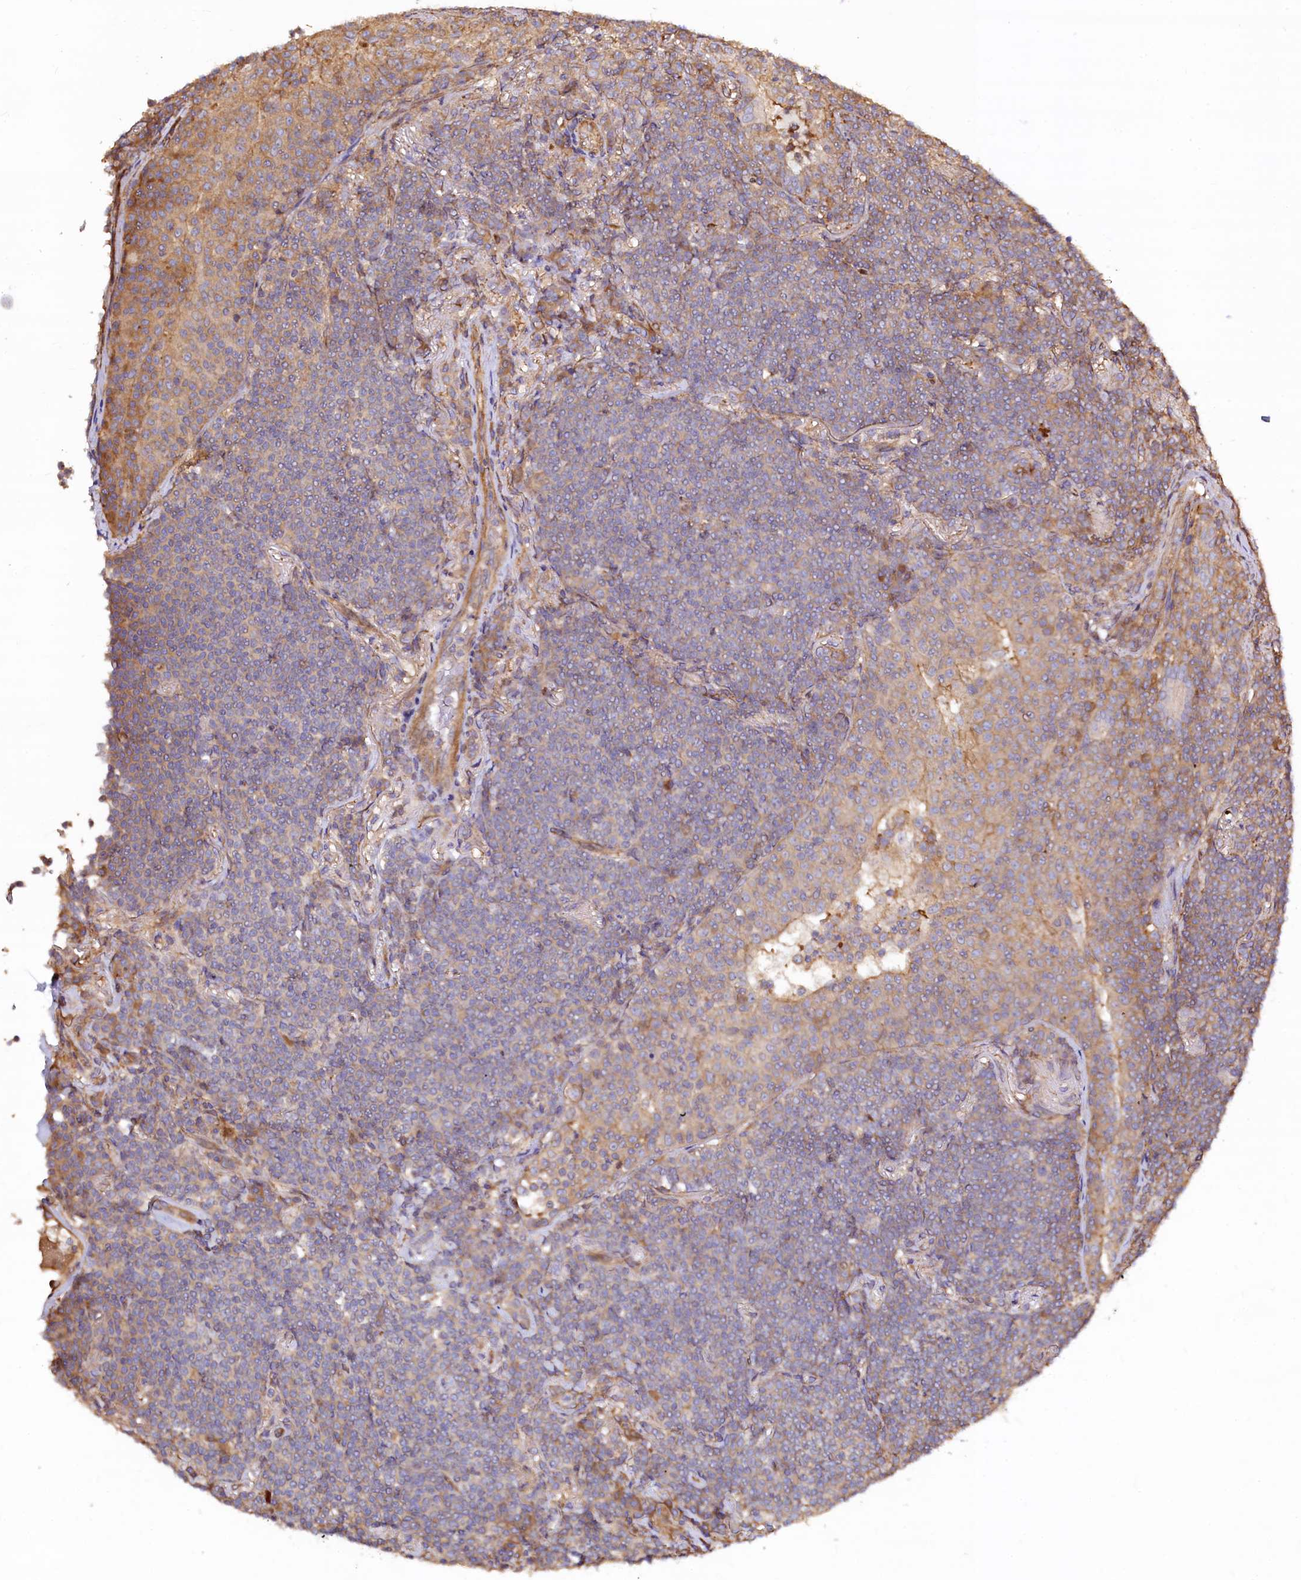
{"staining": {"intensity": "weak", "quantity": "25%-75%", "location": "cytoplasmic/membranous"}, "tissue": "lymphoma", "cell_type": "Tumor cells", "image_type": "cancer", "snomed": [{"axis": "morphology", "description": "Malignant lymphoma, non-Hodgkin's type, Low grade"}, {"axis": "topography", "description": "Lung"}], "caption": "Protein expression by IHC exhibits weak cytoplasmic/membranous positivity in approximately 25%-75% of tumor cells in lymphoma.", "gene": "KLHDC4", "patient": {"sex": "female", "age": 71}}